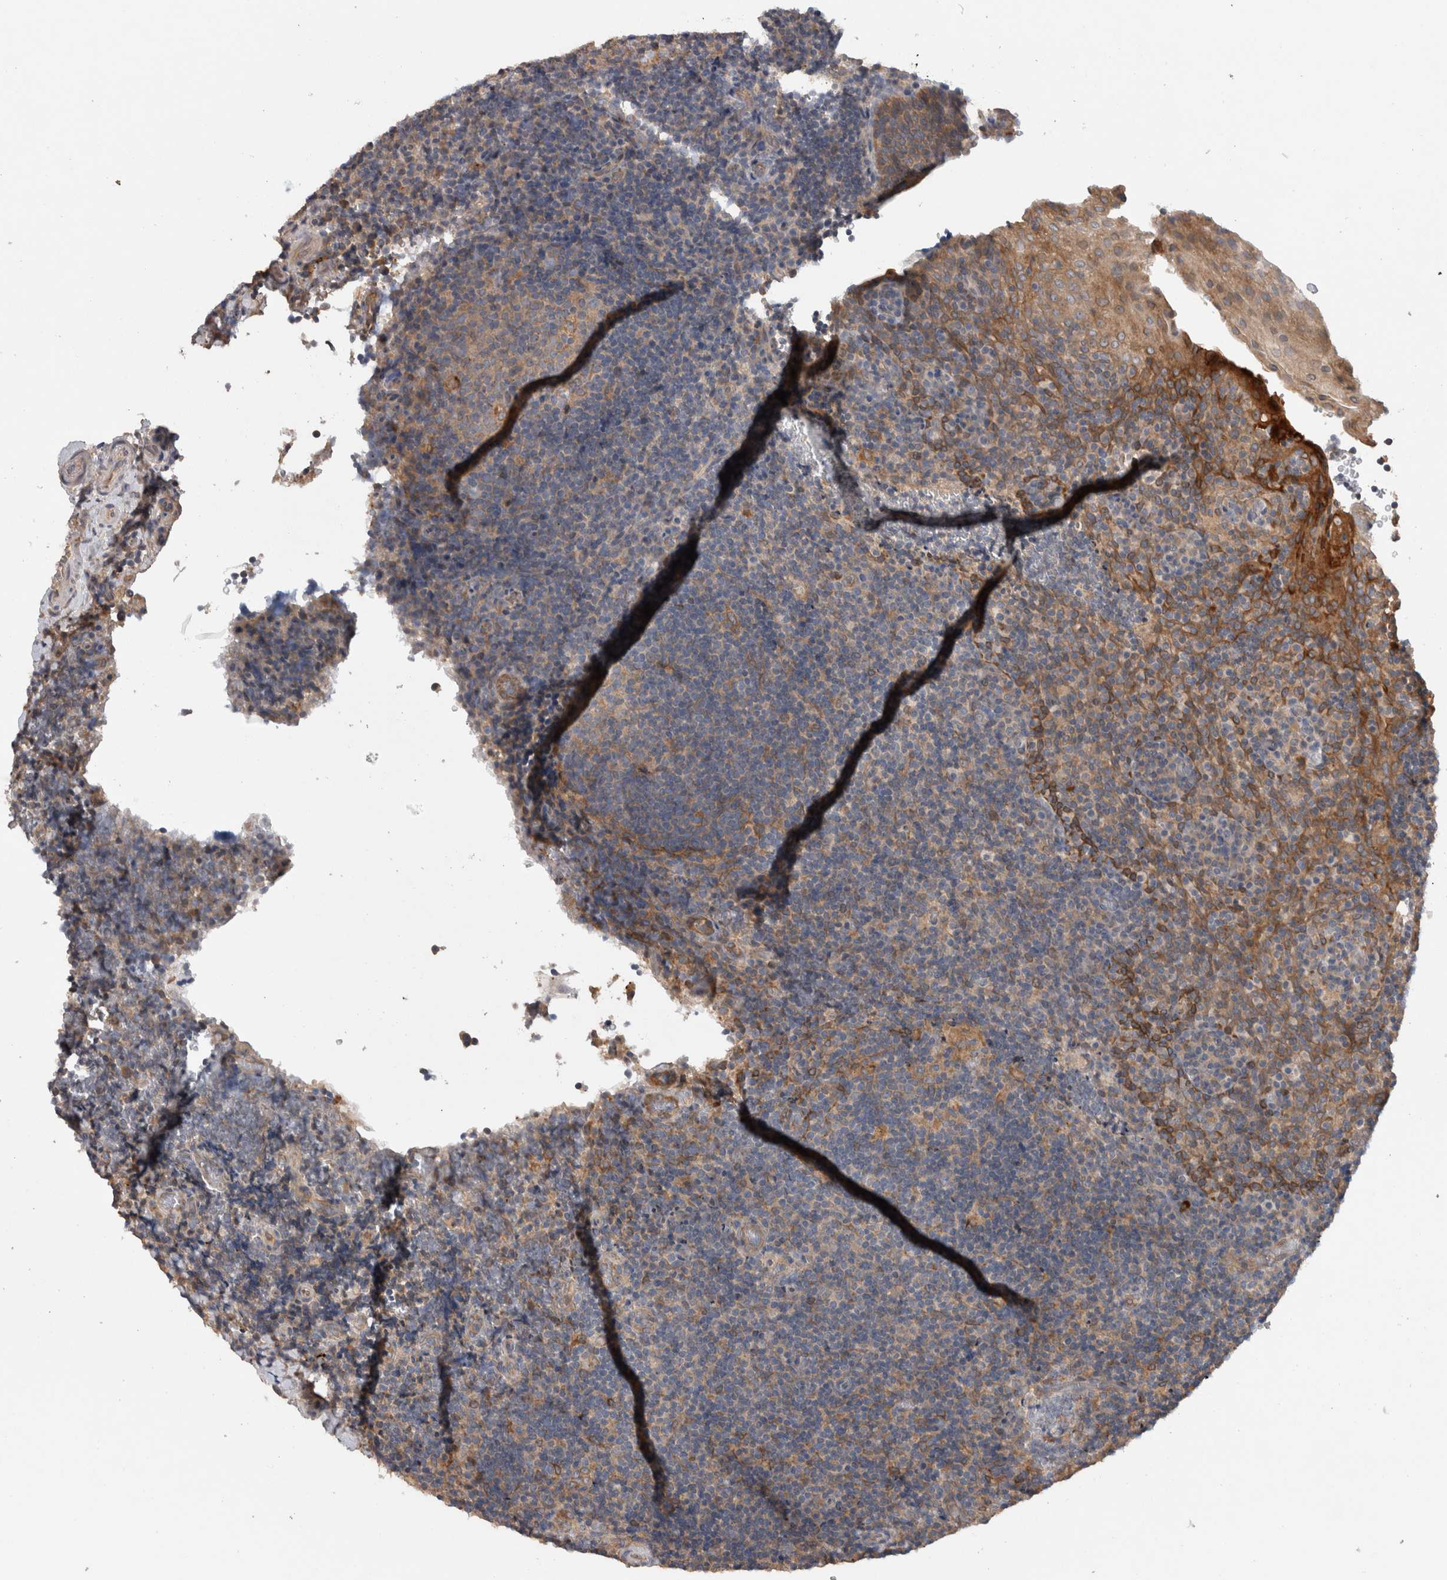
{"staining": {"intensity": "weak", "quantity": "<25%", "location": "cytoplasmic/membranous"}, "tissue": "lymphoma", "cell_type": "Tumor cells", "image_type": "cancer", "snomed": [{"axis": "morphology", "description": "Malignant lymphoma, non-Hodgkin's type, High grade"}, {"axis": "topography", "description": "Tonsil"}], "caption": "Tumor cells show no significant staining in lymphoma.", "gene": "TARBP1", "patient": {"sex": "female", "age": 36}}